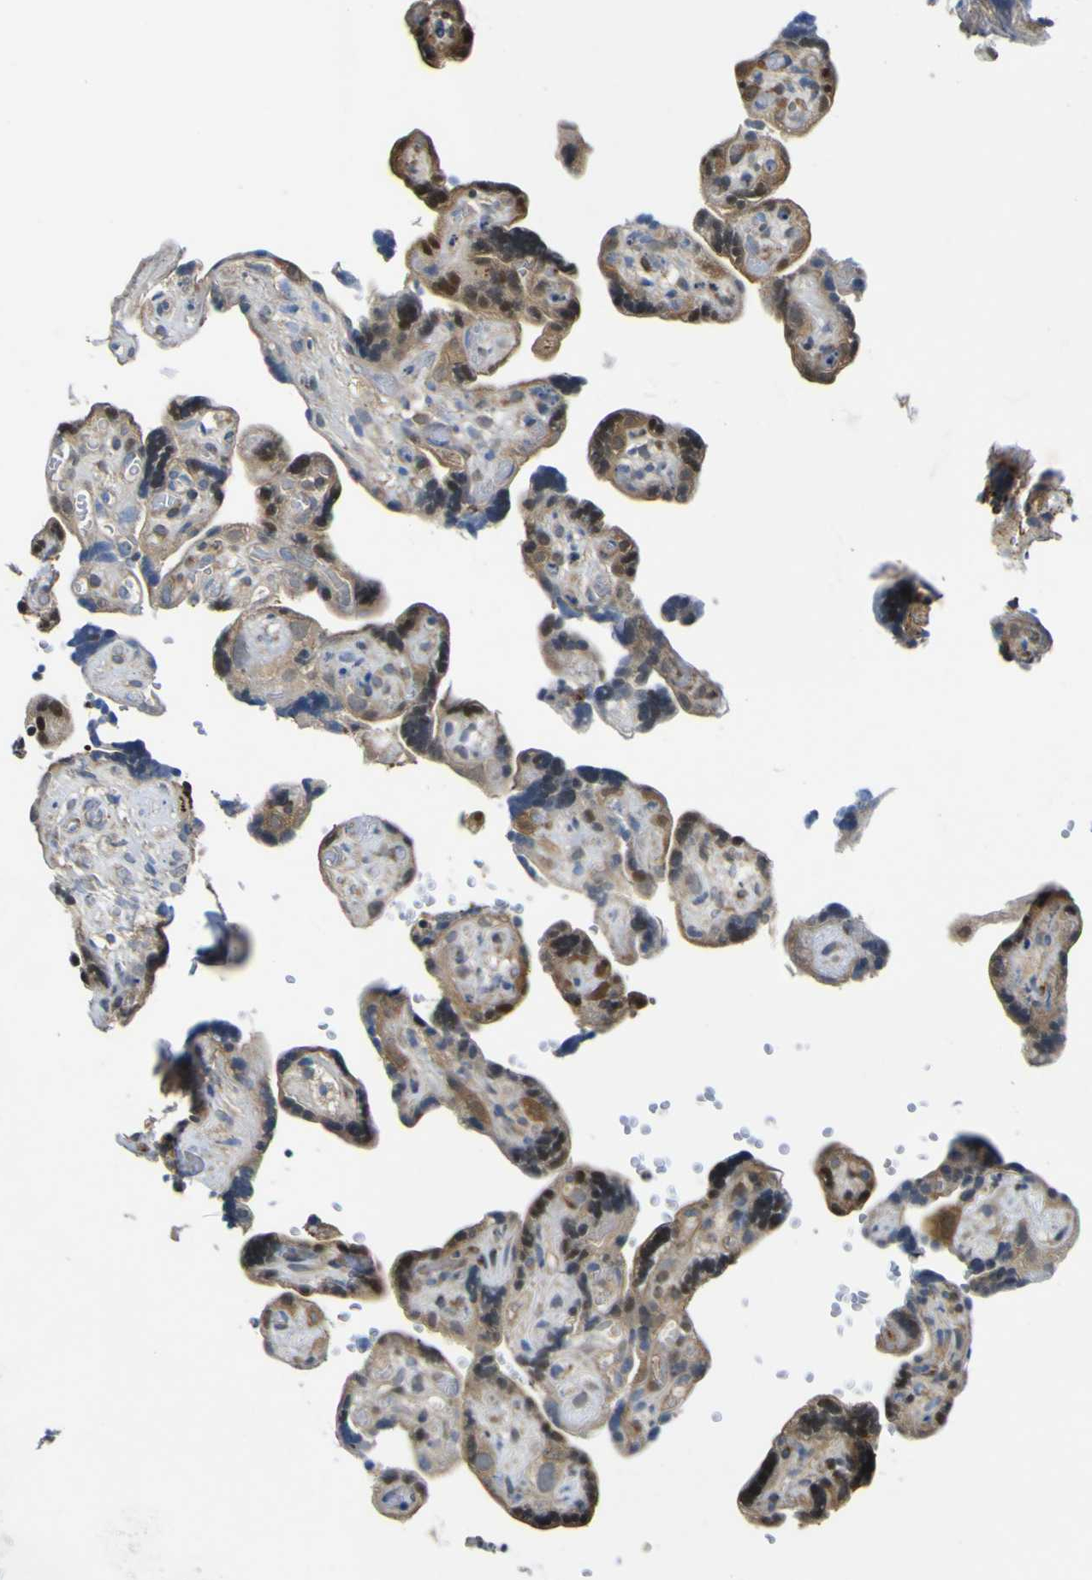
{"staining": {"intensity": "moderate", "quantity": ">75%", "location": "cytoplasmic/membranous"}, "tissue": "placenta", "cell_type": "Decidual cells", "image_type": "normal", "snomed": [{"axis": "morphology", "description": "Normal tissue, NOS"}, {"axis": "topography", "description": "Placenta"}], "caption": "High-power microscopy captured an IHC histopathology image of unremarkable placenta, revealing moderate cytoplasmic/membranous positivity in approximately >75% of decidual cells. (DAB IHC, brown staining for protein, blue staining for nuclei).", "gene": "EML2", "patient": {"sex": "female", "age": 30}}